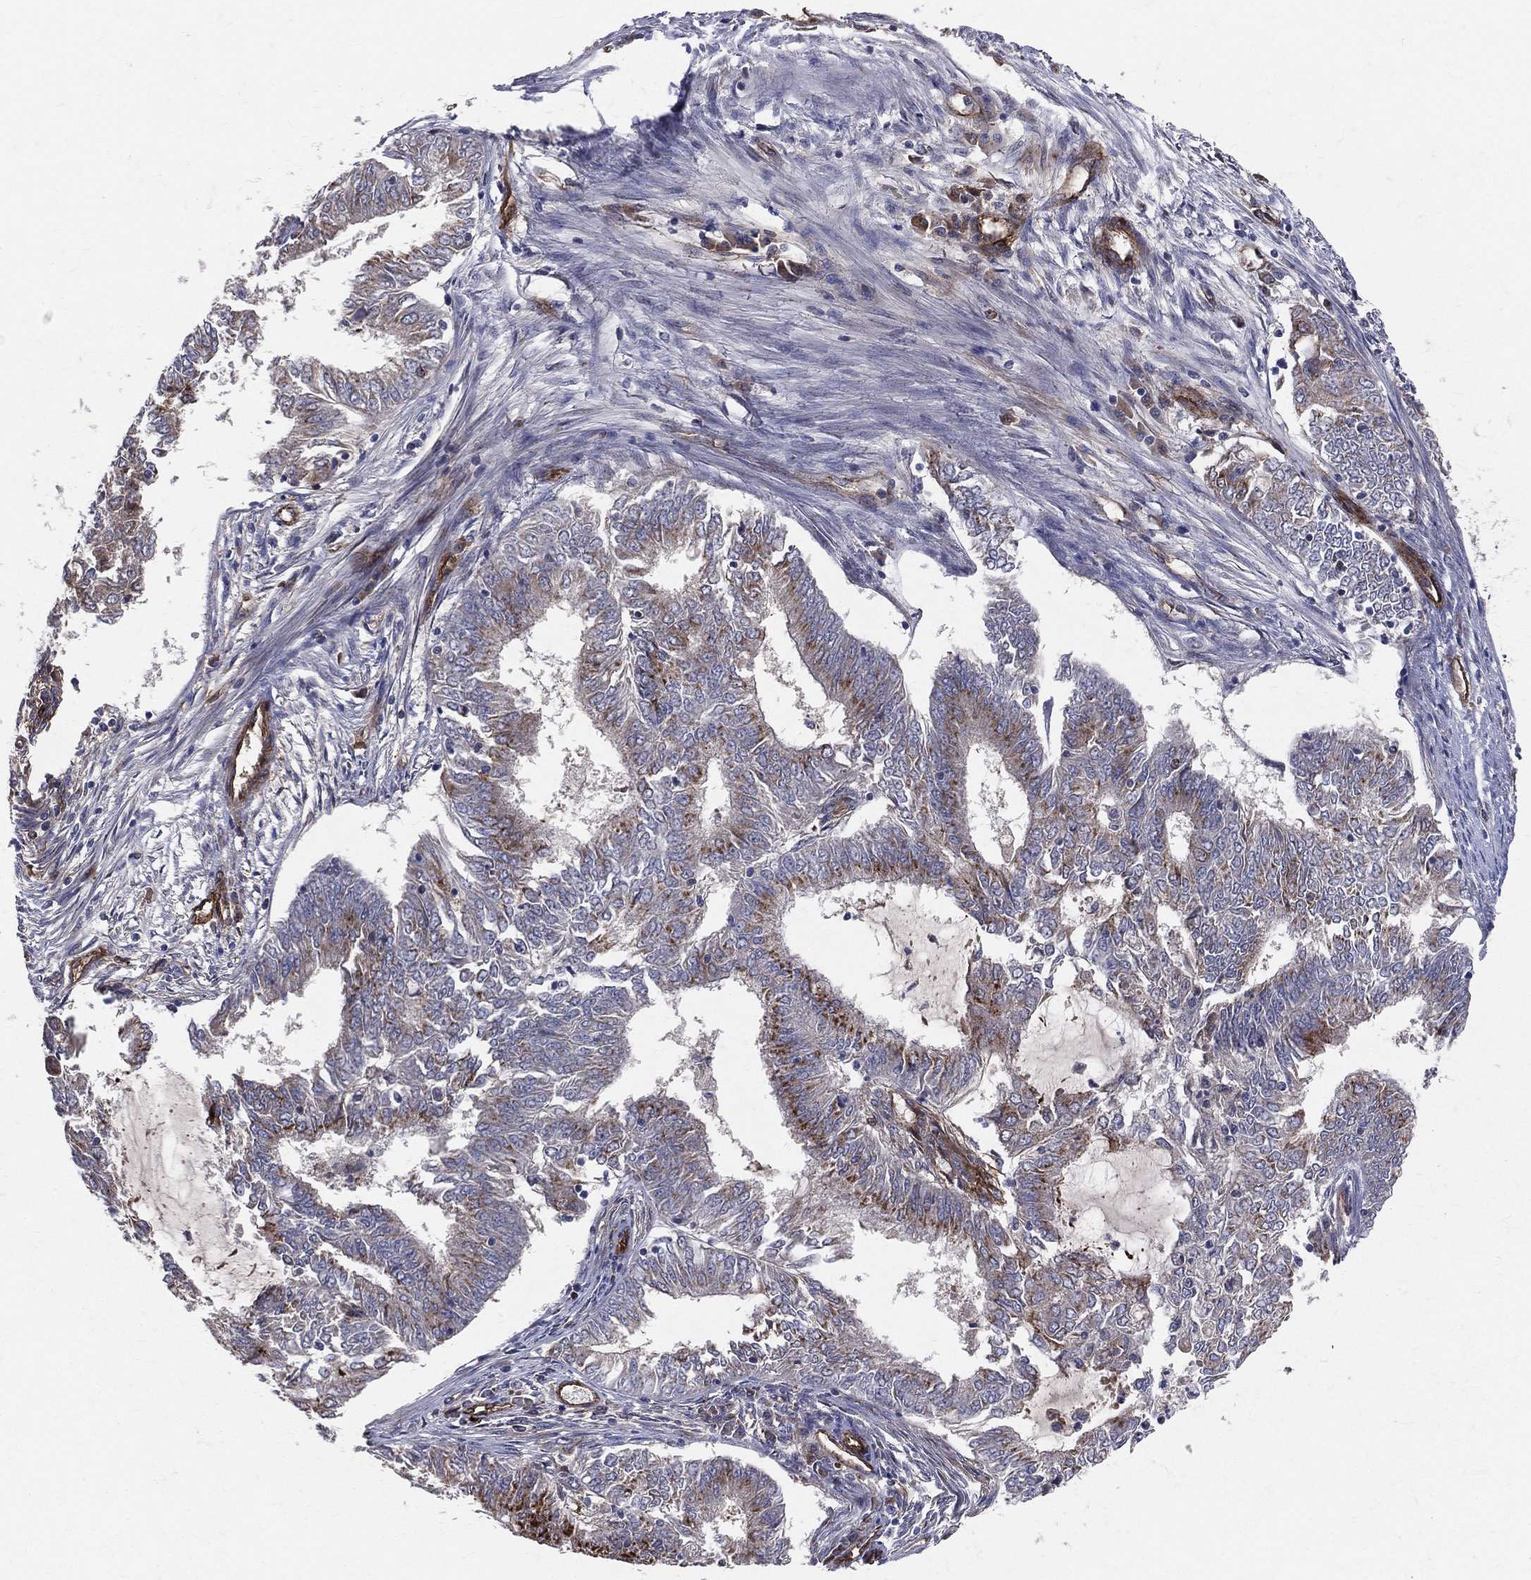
{"staining": {"intensity": "moderate", "quantity": "<25%", "location": "cytoplasmic/membranous"}, "tissue": "endometrial cancer", "cell_type": "Tumor cells", "image_type": "cancer", "snomed": [{"axis": "morphology", "description": "Adenocarcinoma, NOS"}, {"axis": "topography", "description": "Endometrium"}], "caption": "A photomicrograph of human endometrial cancer (adenocarcinoma) stained for a protein shows moderate cytoplasmic/membranous brown staining in tumor cells.", "gene": "ENTPD1", "patient": {"sex": "female", "age": 62}}